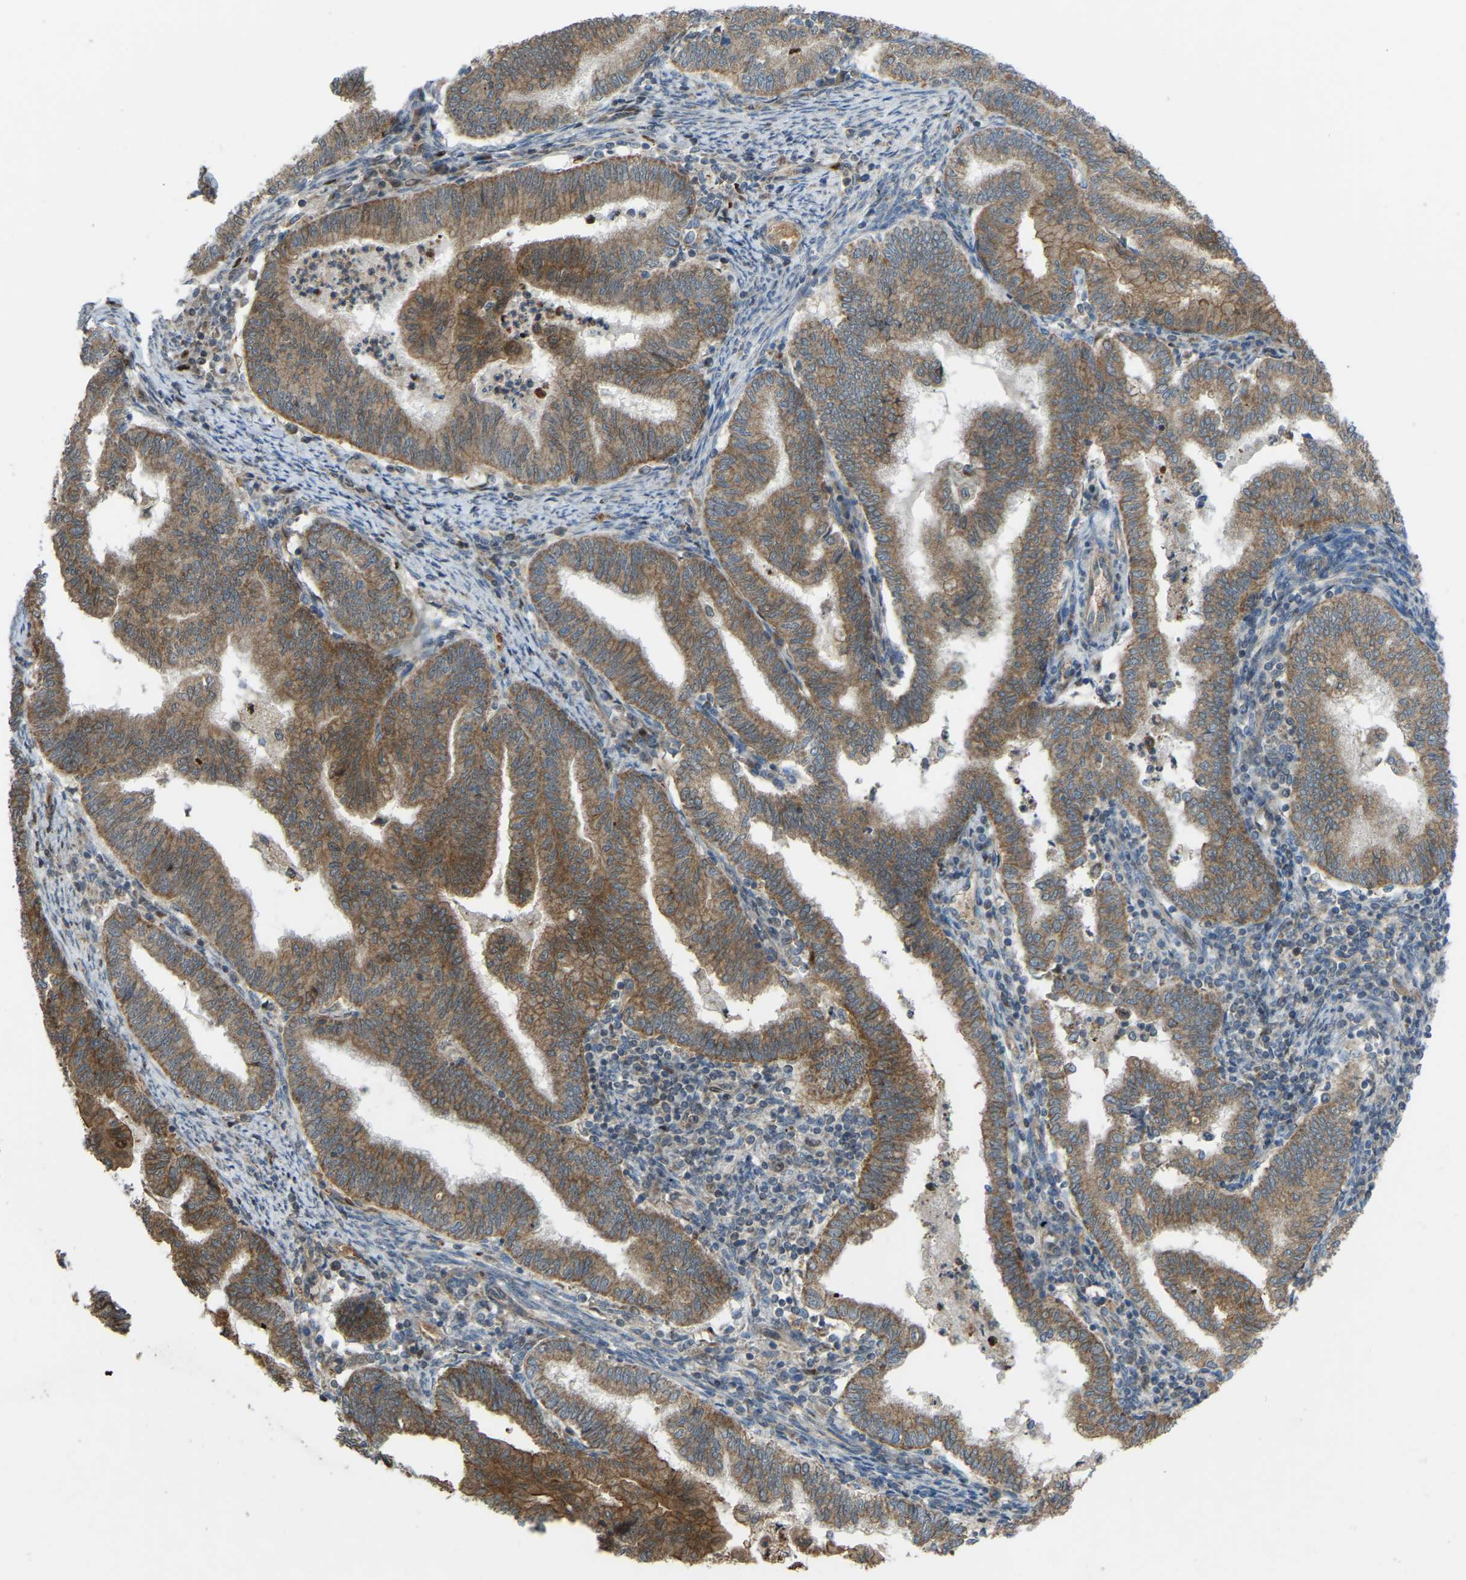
{"staining": {"intensity": "strong", "quantity": ">75%", "location": "cytoplasmic/membranous"}, "tissue": "endometrial cancer", "cell_type": "Tumor cells", "image_type": "cancer", "snomed": [{"axis": "morphology", "description": "Polyp, NOS"}, {"axis": "morphology", "description": "Adenocarcinoma, NOS"}, {"axis": "morphology", "description": "Adenoma, NOS"}, {"axis": "topography", "description": "Endometrium"}], "caption": "About >75% of tumor cells in endometrial polyp show strong cytoplasmic/membranous protein positivity as visualized by brown immunohistochemical staining.", "gene": "C21orf91", "patient": {"sex": "female", "age": 79}}